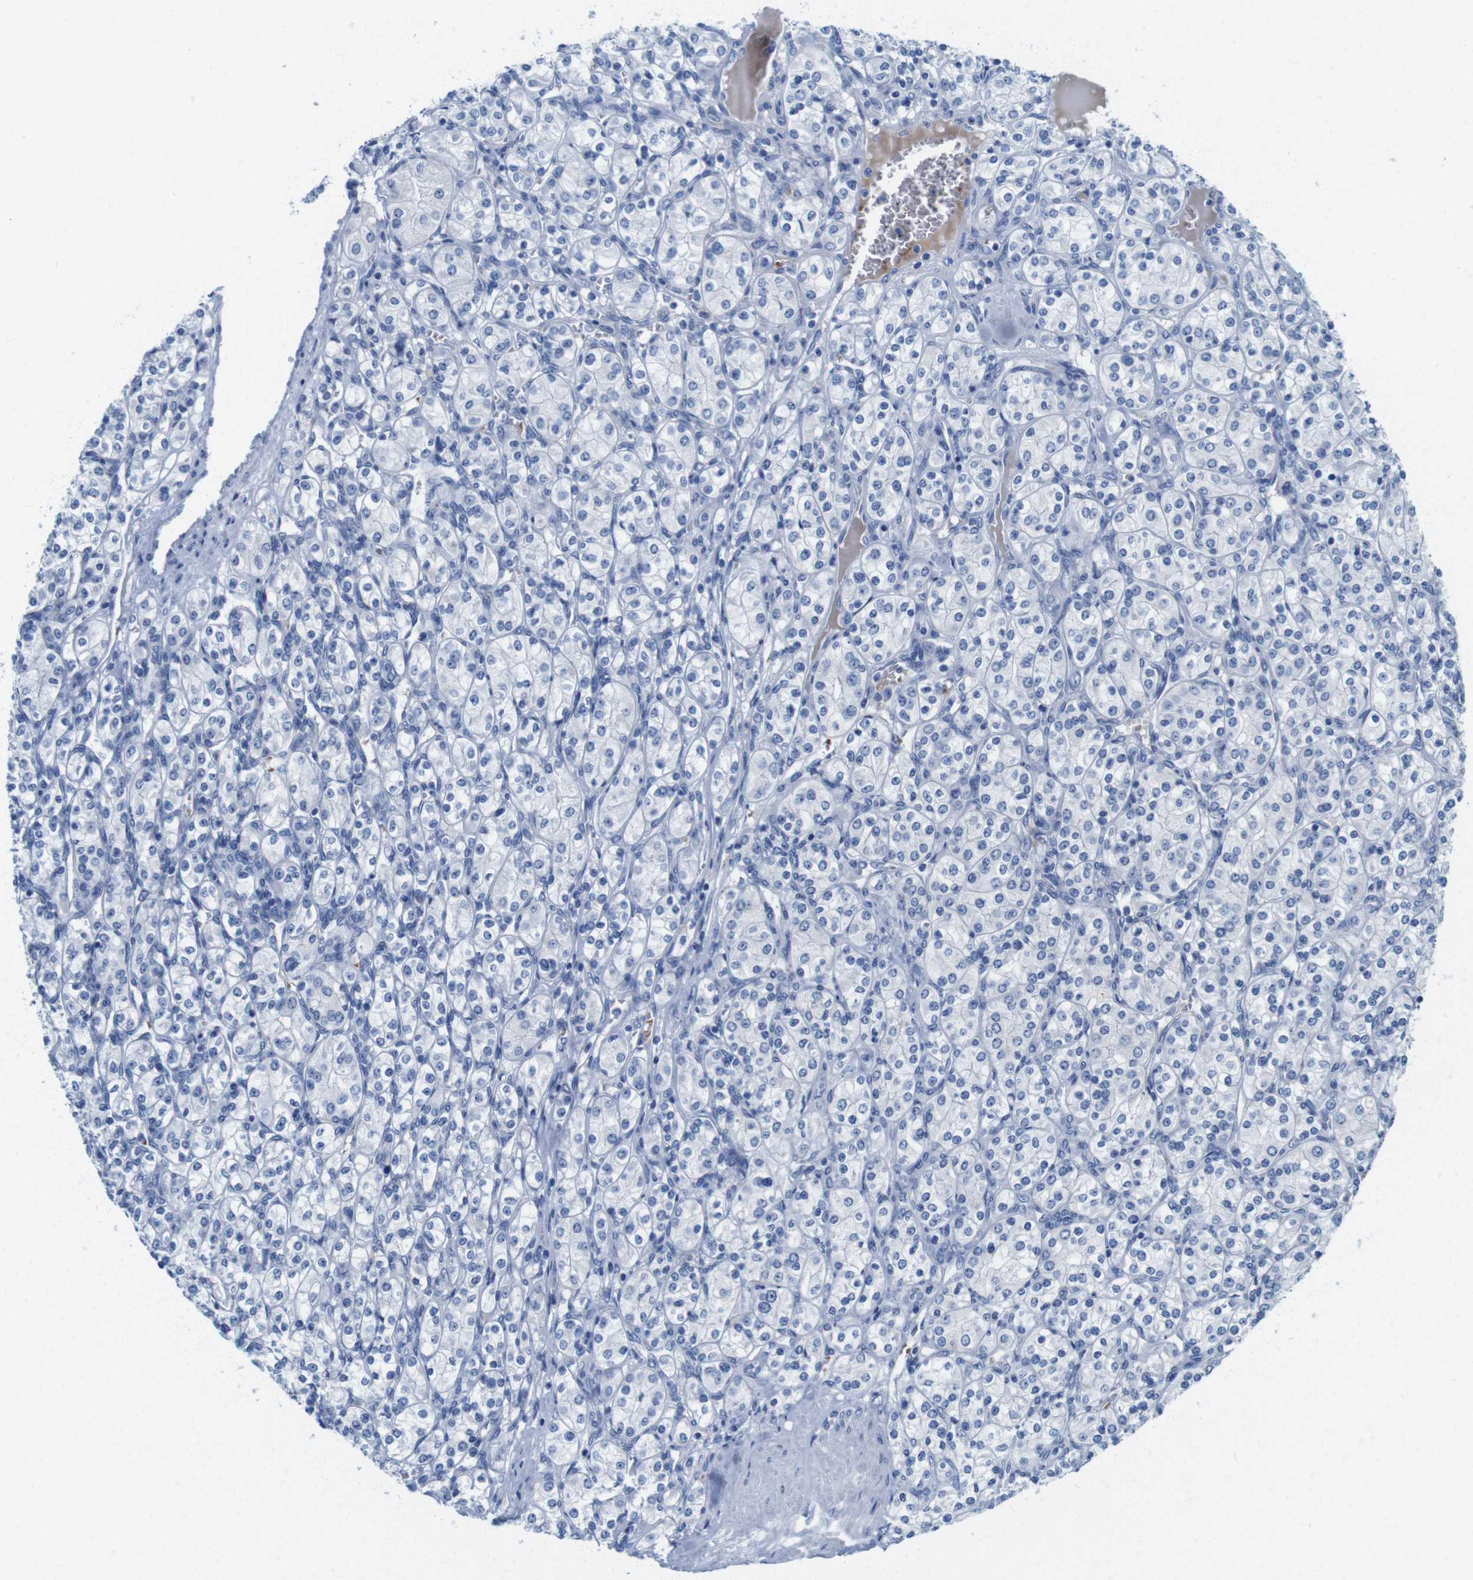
{"staining": {"intensity": "negative", "quantity": "none", "location": "none"}, "tissue": "renal cancer", "cell_type": "Tumor cells", "image_type": "cancer", "snomed": [{"axis": "morphology", "description": "Adenocarcinoma, NOS"}, {"axis": "topography", "description": "Kidney"}], "caption": "Renal cancer stained for a protein using immunohistochemistry (IHC) displays no positivity tumor cells.", "gene": "IGSF8", "patient": {"sex": "male", "age": 77}}